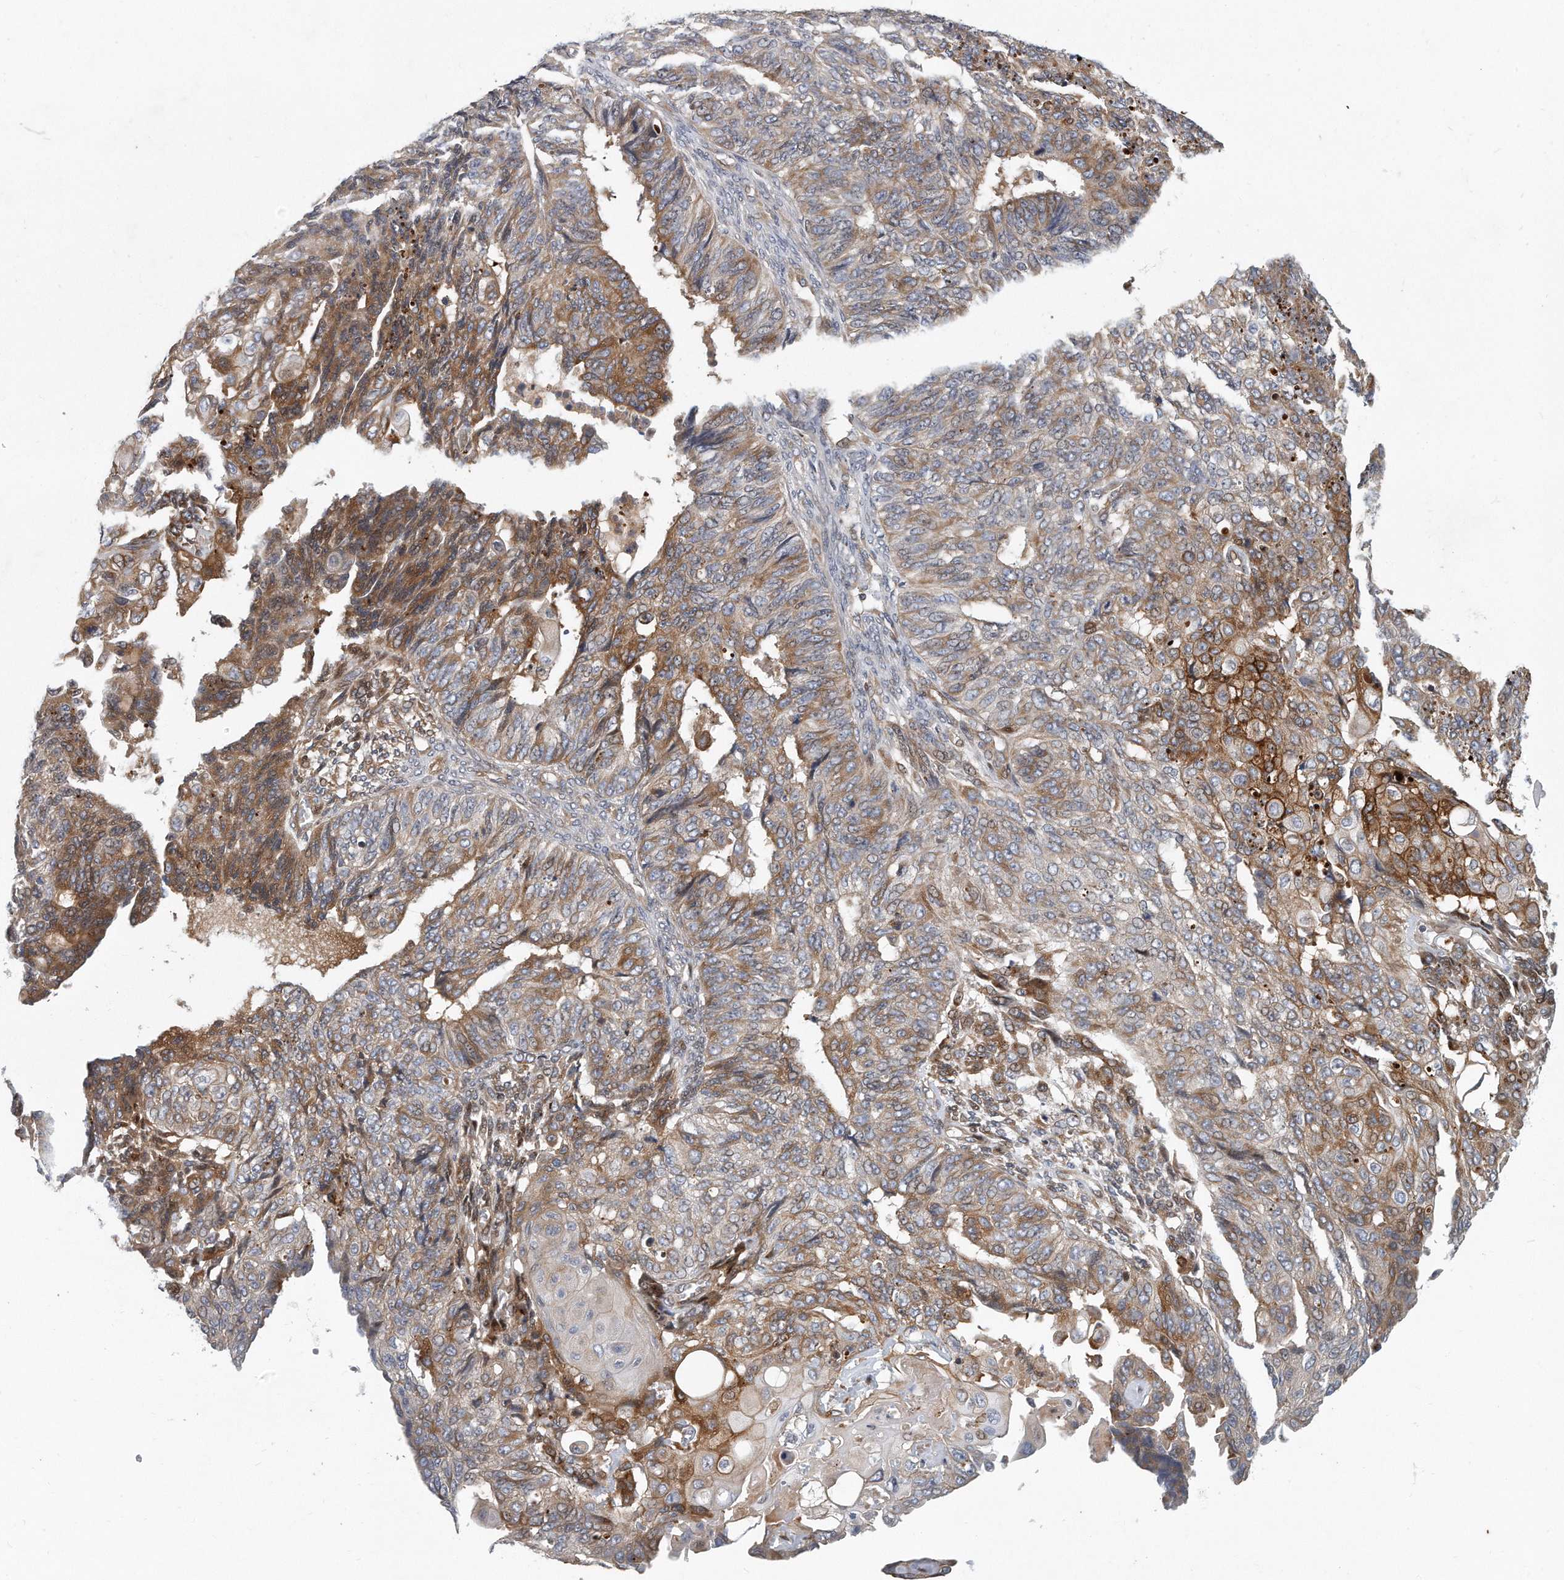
{"staining": {"intensity": "moderate", "quantity": "25%-75%", "location": "cytoplasmic/membranous"}, "tissue": "endometrial cancer", "cell_type": "Tumor cells", "image_type": "cancer", "snomed": [{"axis": "morphology", "description": "Adenocarcinoma, NOS"}, {"axis": "topography", "description": "Endometrium"}], "caption": "Adenocarcinoma (endometrial) tissue reveals moderate cytoplasmic/membranous expression in about 25%-75% of tumor cells, visualized by immunohistochemistry.", "gene": "PCDH8", "patient": {"sex": "female", "age": 32}}